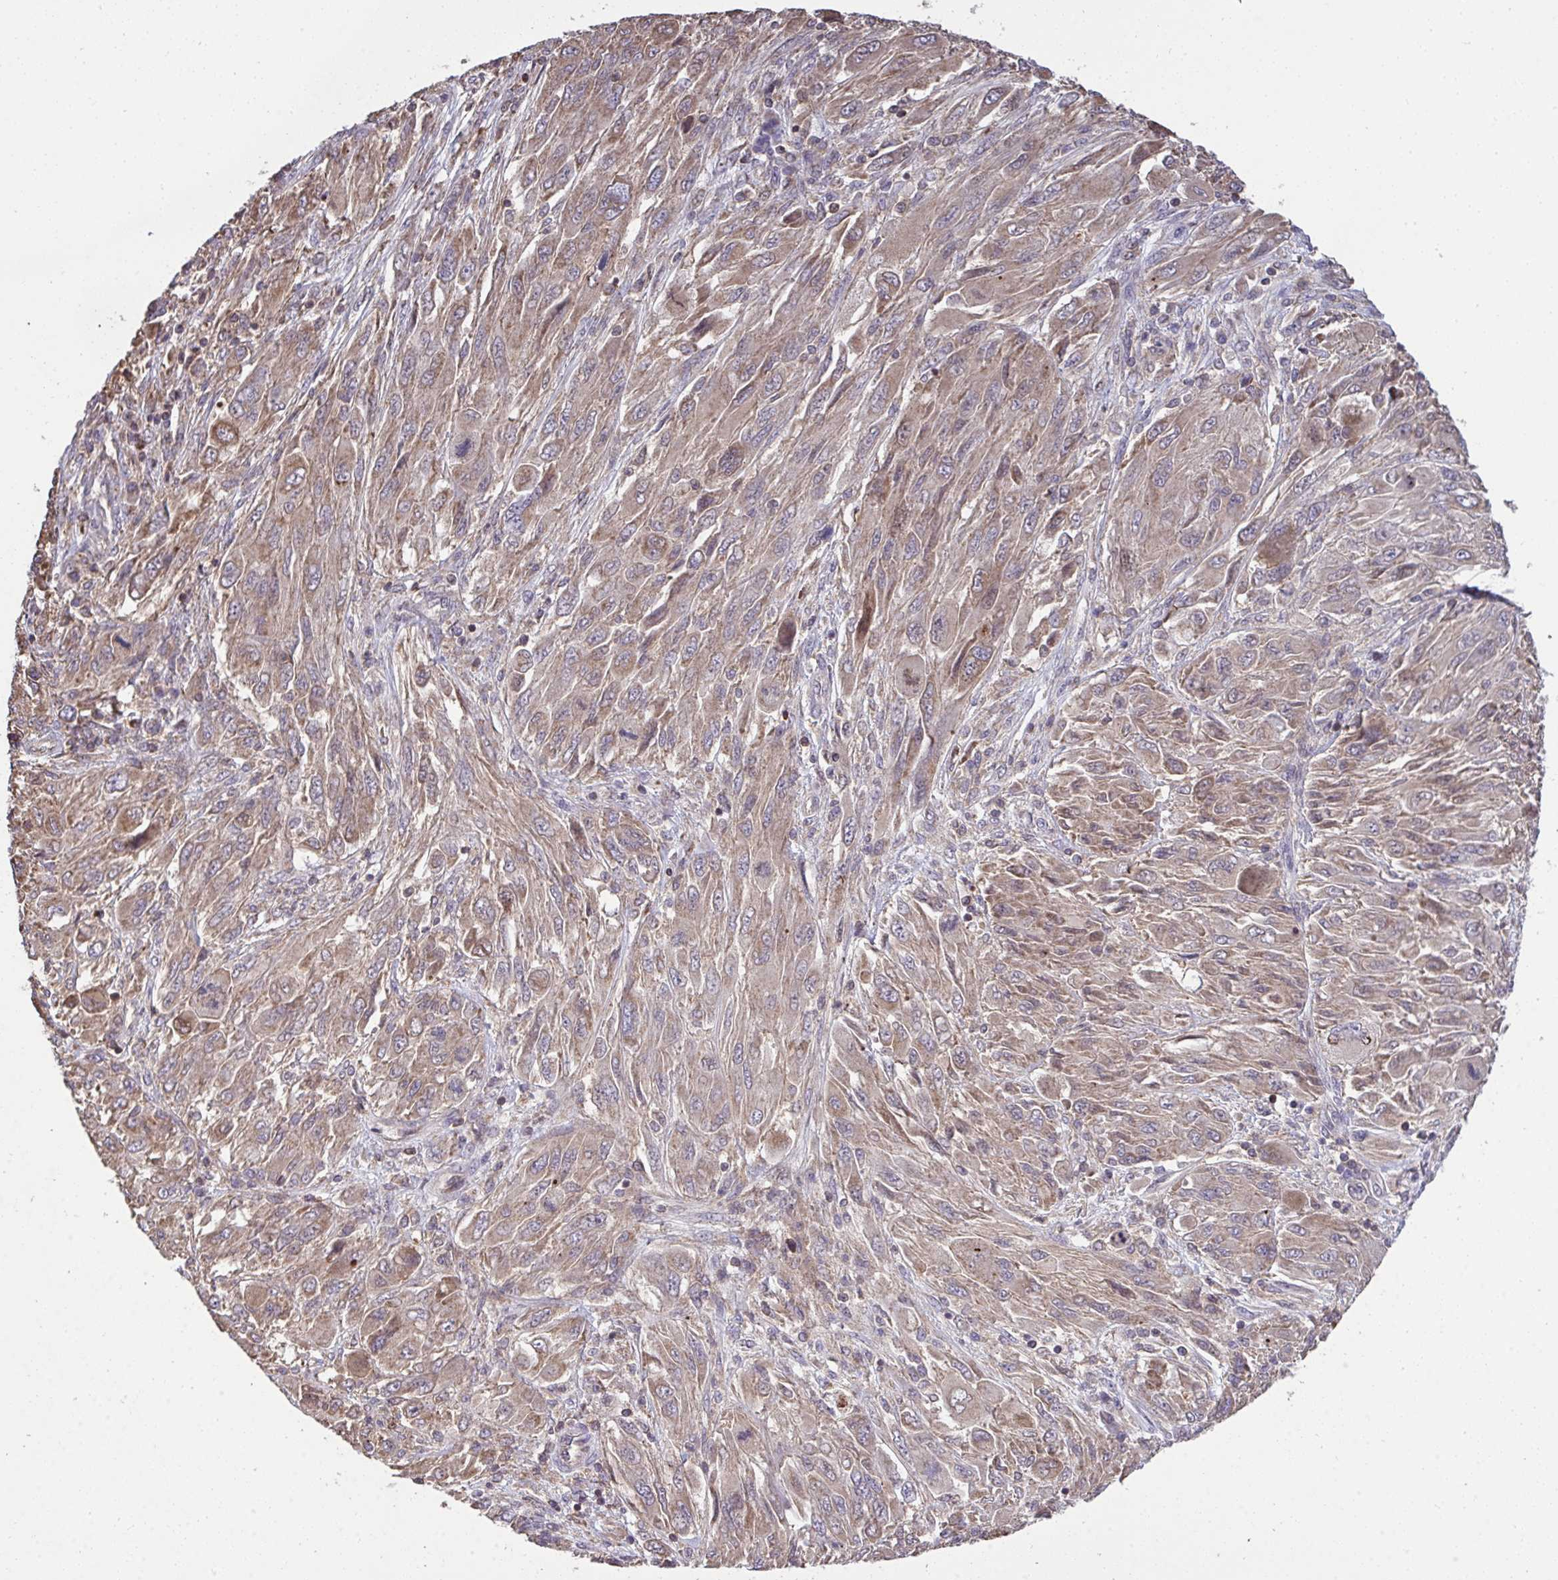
{"staining": {"intensity": "weak", "quantity": ">75%", "location": "cytoplasmic/membranous"}, "tissue": "melanoma", "cell_type": "Tumor cells", "image_type": "cancer", "snomed": [{"axis": "morphology", "description": "Malignant melanoma, NOS"}, {"axis": "topography", "description": "Skin"}], "caption": "Immunohistochemical staining of malignant melanoma exhibits low levels of weak cytoplasmic/membranous protein positivity in about >75% of tumor cells. Using DAB (brown) and hematoxylin (blue) stains, captured at high magnification using brightfield microscopy.", "gene": "PPM1H", "patient": {"sex": "female", "age": 91}}